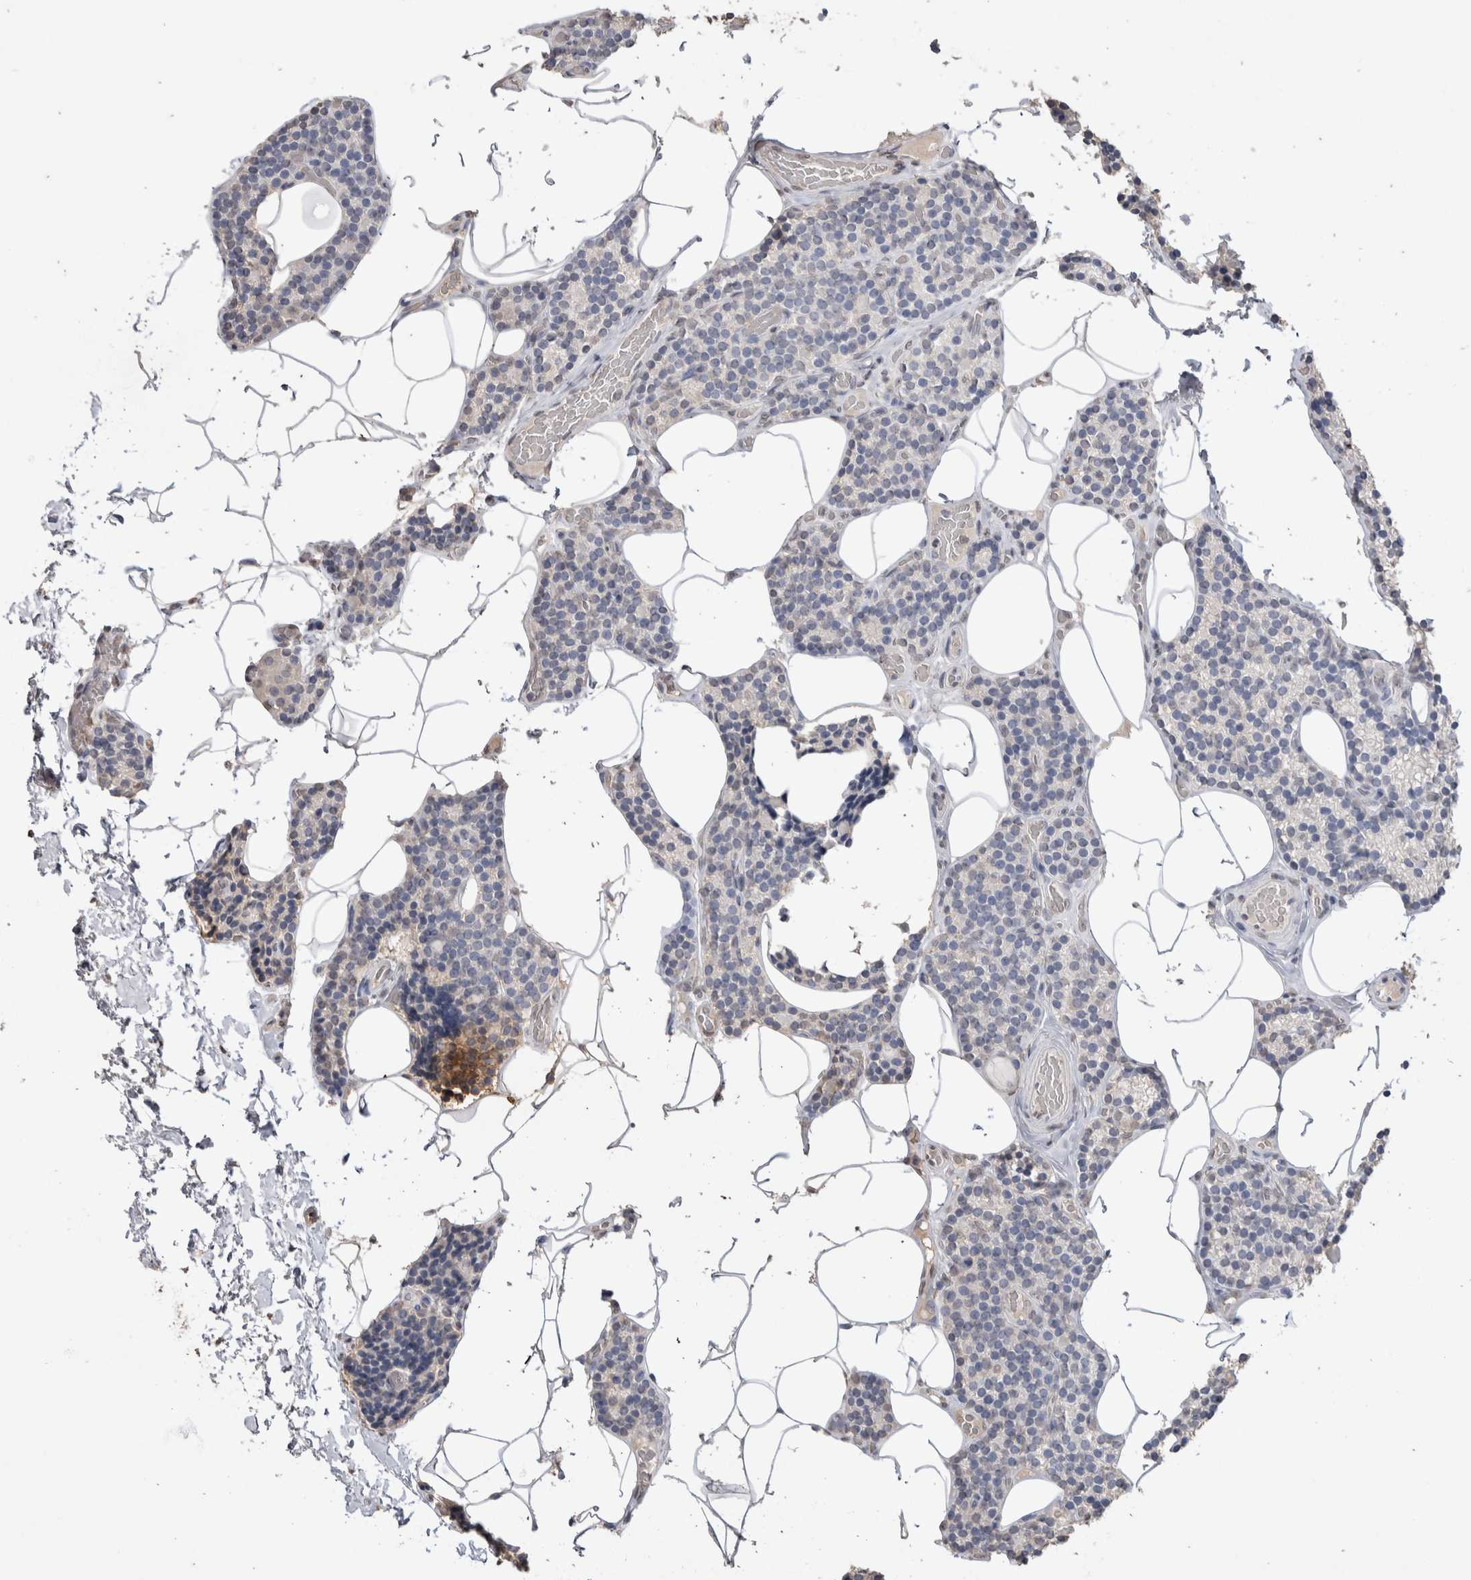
{"staining": {"intensity": "negative", "quantity": "none", "location": "none"}, "tissue": "parathyroid gland", "cell_type": "Glandular cells", "image_type": "normal", "snomed": [{"axis": "morphology", "description": "Normal tissue, NOS"}, {"axis": "topography", "description": "Parathyroid gland"}], "caption": "Photomicrograph shows no significant protein positivity in glandular cells of normal parathyroid gland.", "gene": "LGALS2", "patient": {"sex": "male", "age": 52}}